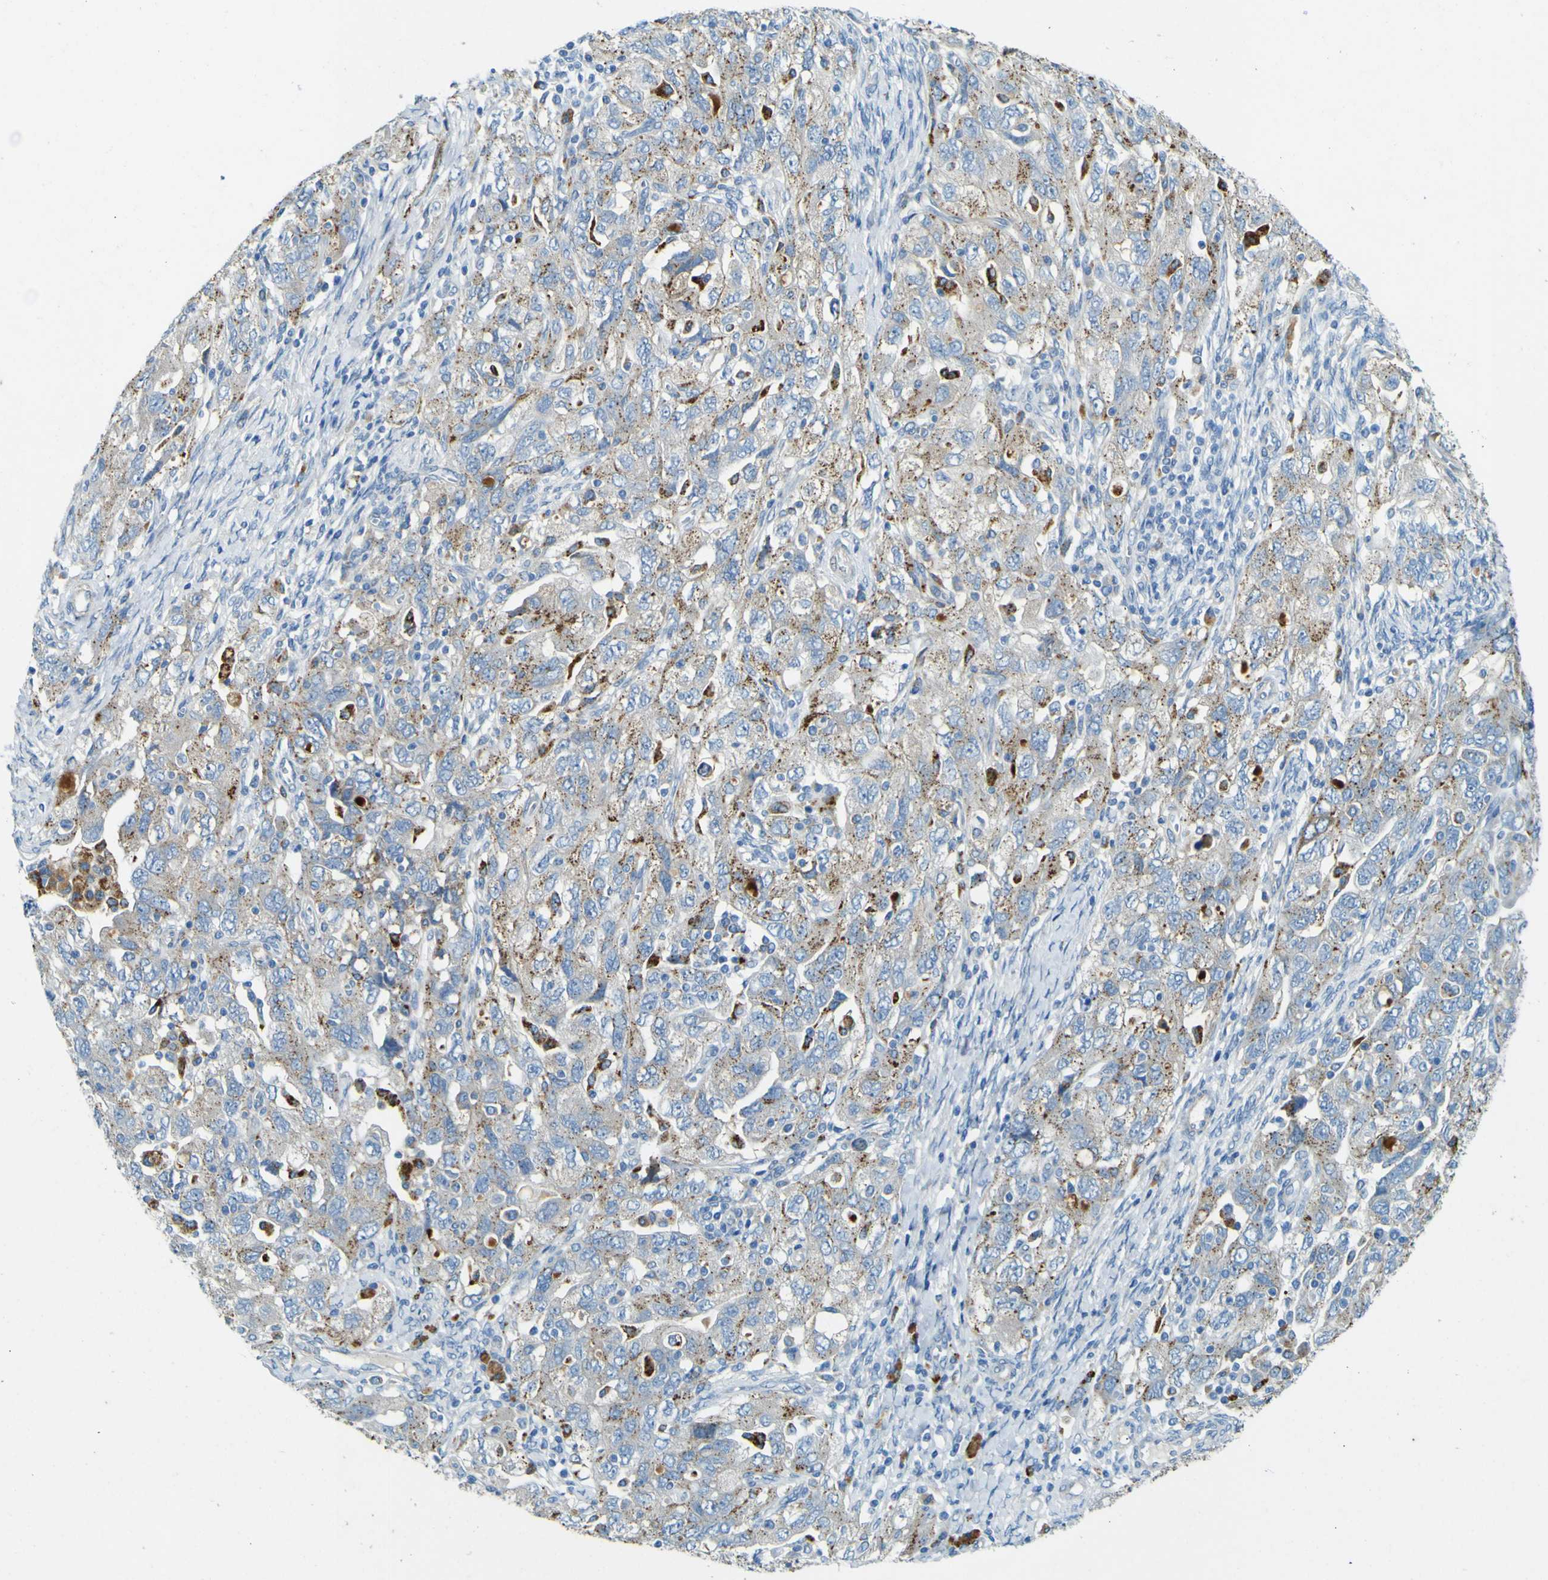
{"staining": {"intensity": "moderate", "quantity": ">75%", "location": "cytoplasmic/membranous"}, "tissue": "ovarian cancer", "cell_type": "Tumor cells", "image_type": "cancer", "snomed": [{"axis": "morphology", "description": "Carcinoma, NOS"}, {"axis": "morphology", "description": "Cystadenocarcinoma, serous, NOS"}, {"axis": "topography", "description": "Ovary"}], "caption": "Protein staining shows moderate cytoplasmic/membranous positivity in about >75% of tumor cells in ovarian cancer.", "gene": "PDE9A", "patient": {"sex": "female", "age": 69}}